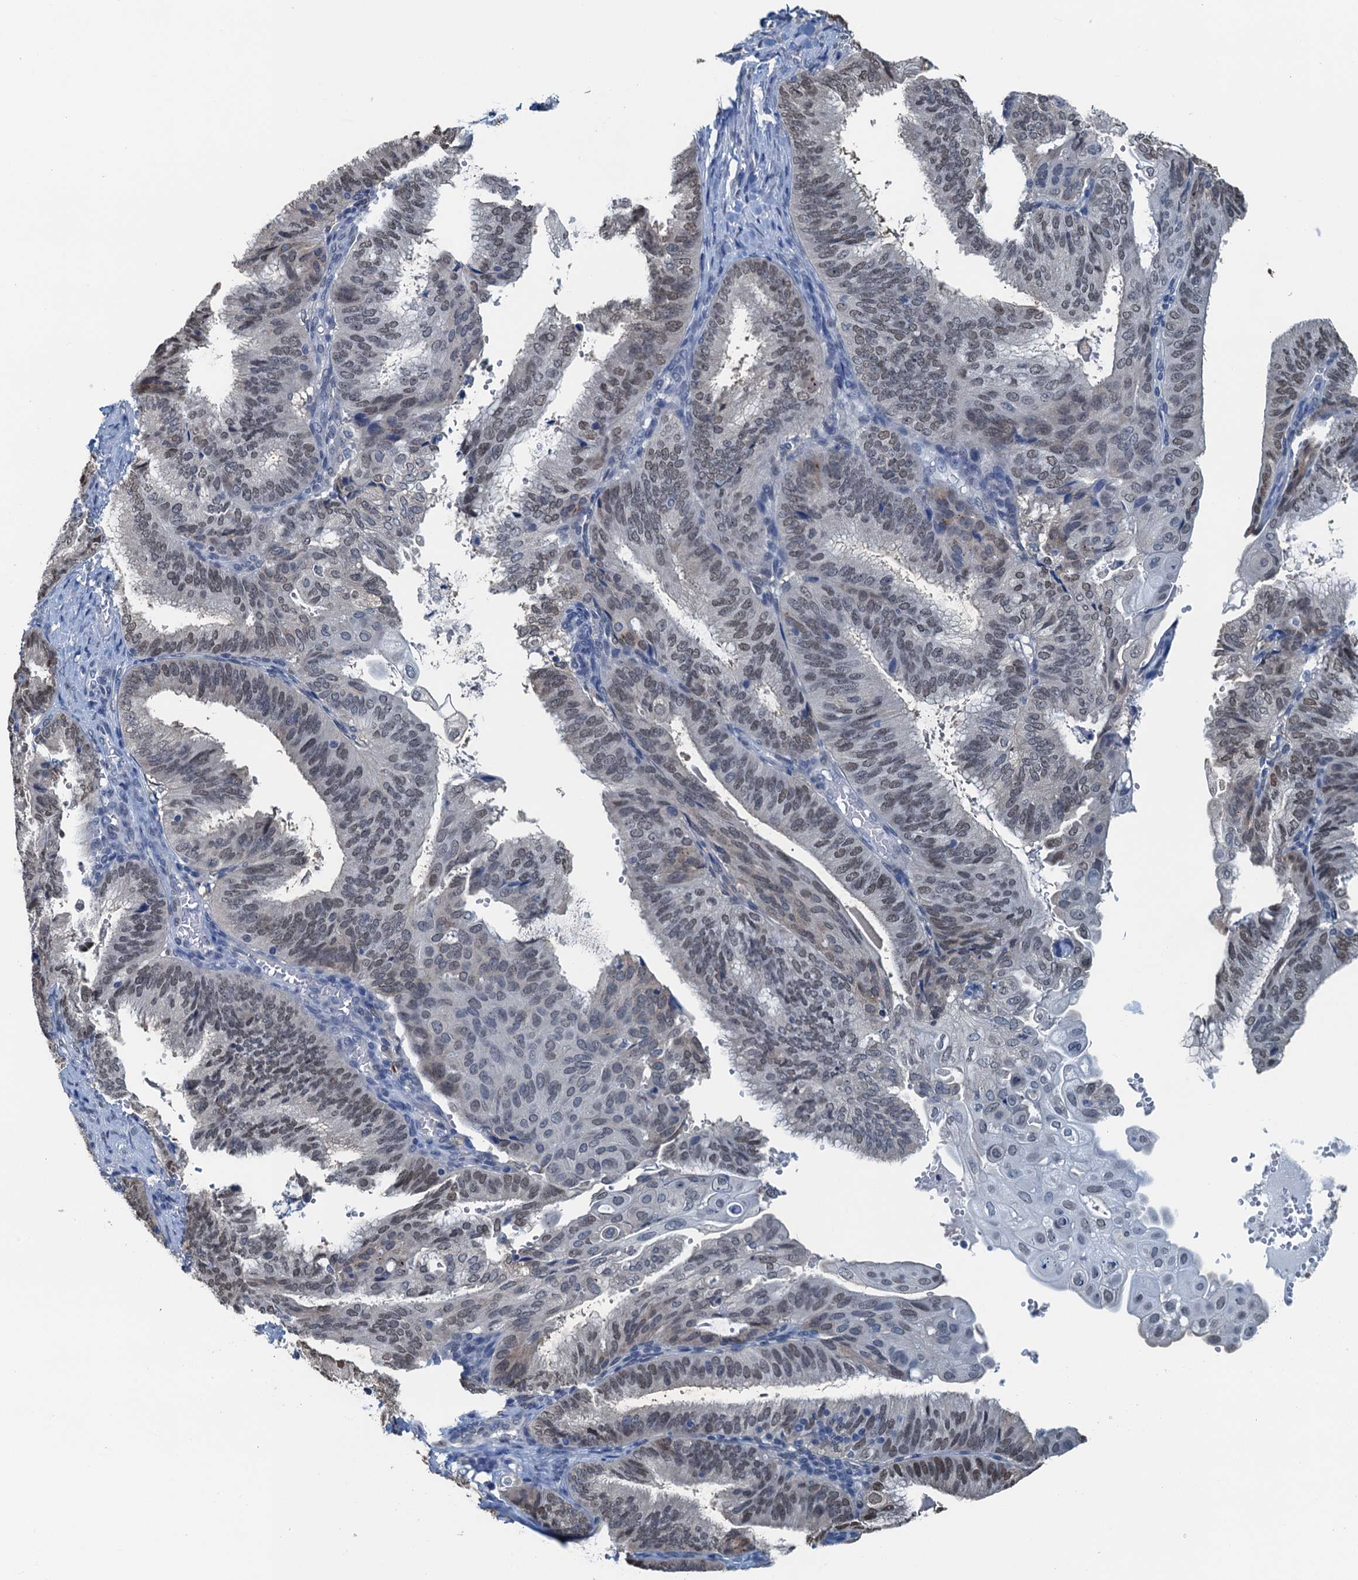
{"staining": {"intensity": "weak", "quantity": "25%-75%", "location": "nuclear"}, "tissue": "endometrial cancer", "cell_type": "Tumor cells", "image_type": "cancer", "snomed": [{"axis": "morphology", "description": "Adenocarcinoma, NOS"}, {"axis": "topography", "description": "Endometrium"}], "caption": "Immunohistochemistry (IHC) of endometrial cancer (adenocarcinoma) exhibits low levels of weak nuclear expression in about 25%-75% of tumor cells. (Stains: DAB (3,3'-diaminobenzidine) in brown, nuclei in blue, Microscopy: brightfield microscopy at high magnification).", "gene": "AHCY", "patient": {"sex": "female", "age": 49}}